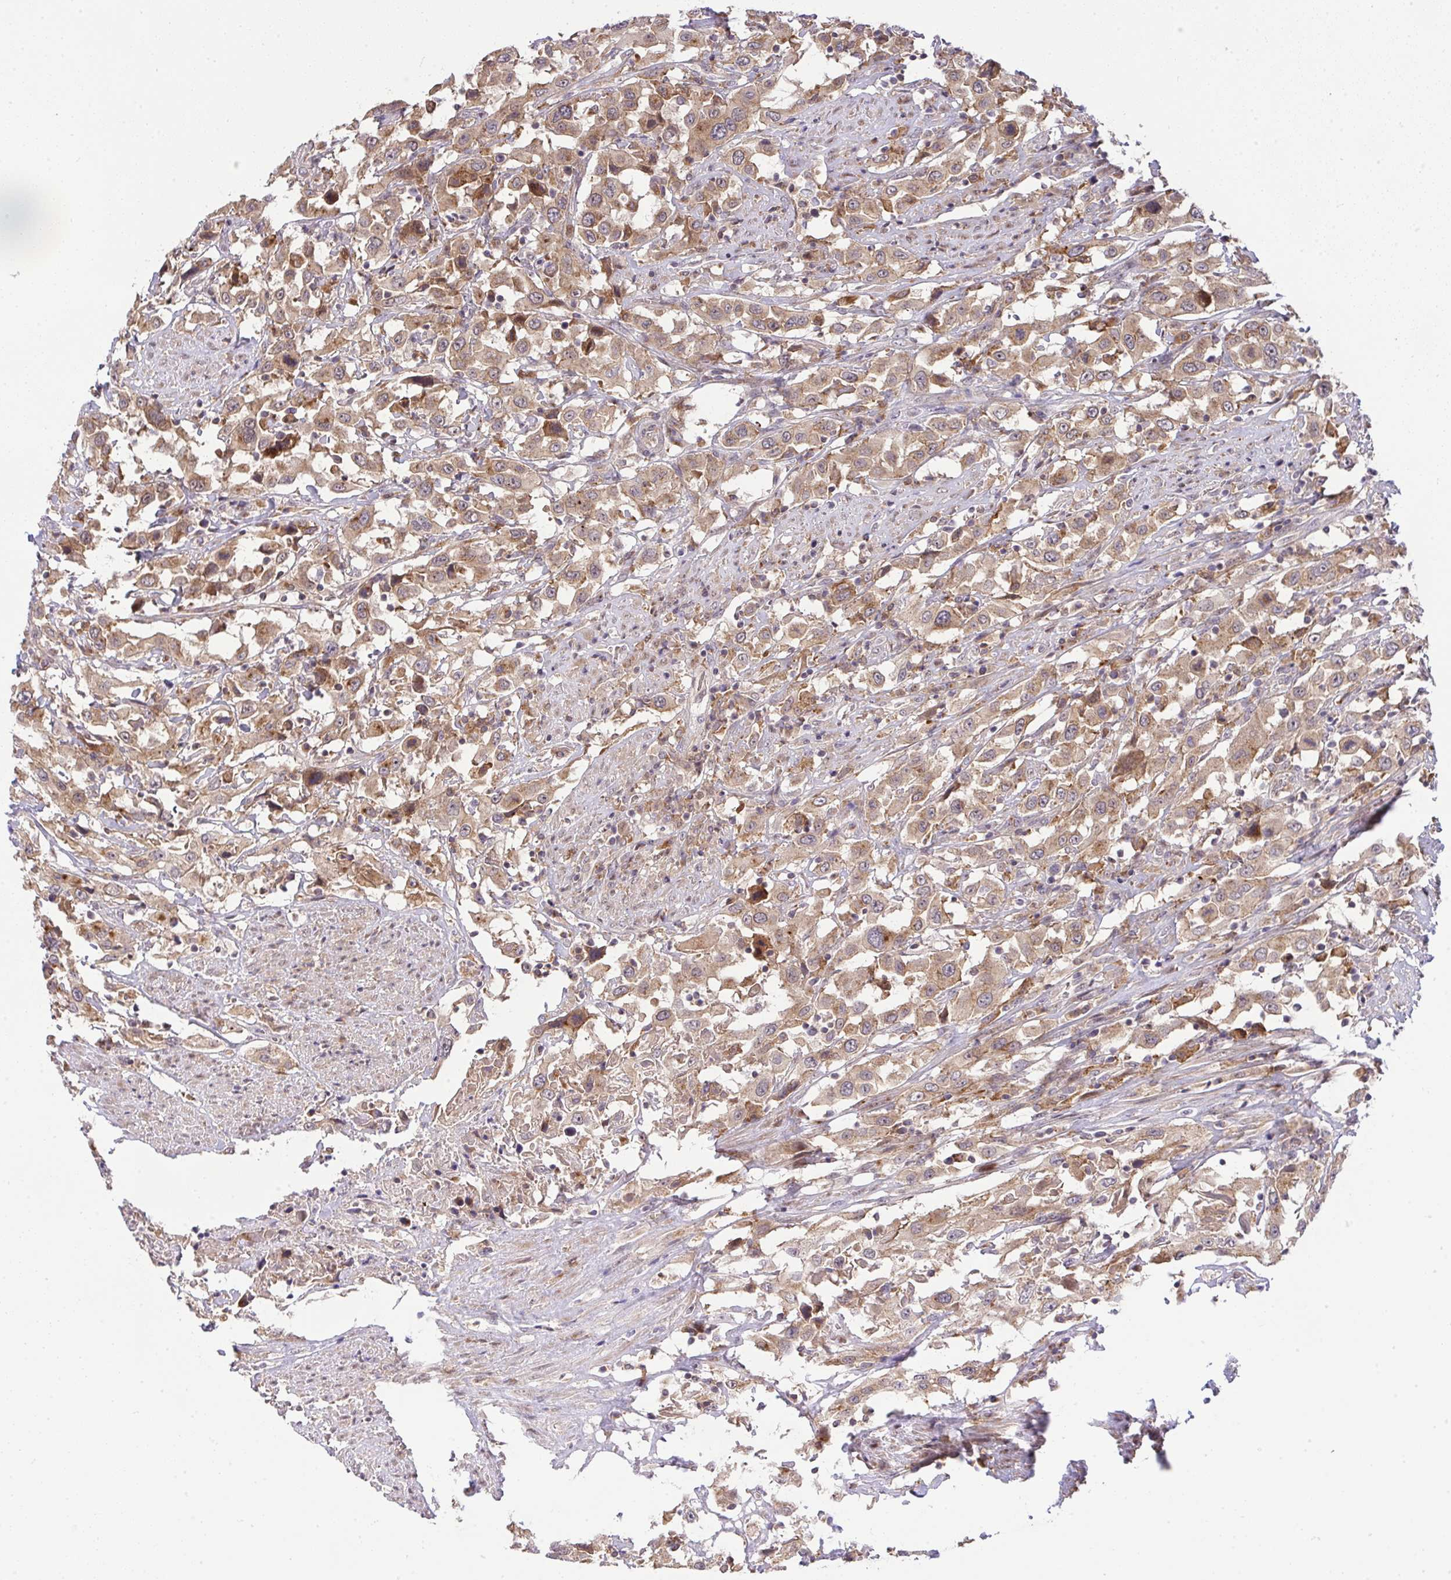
{"staining": {"intensity": "moderate", "quantity": ">75%", "location": "cytoplasmic/membranous"}, "tissue": "urothelial cancer", "cell_type": "Tumor cells", "image_type": "cancer", "snomed": [{"axis": "morphology", "description": "Urothelial carcinoma, High grade"}, {"axis": "topography", "description": "Urinary bladder"}], "caption": "Urothelial carcinoma (high-grade) tissue reveals moderate cytoplasmic/membranous expression in approximately >75% of tumor cells, visualized by immunohistochemistry.", "gene": "SLC9A6", "patient": {"sex": "male", "age": 61}}